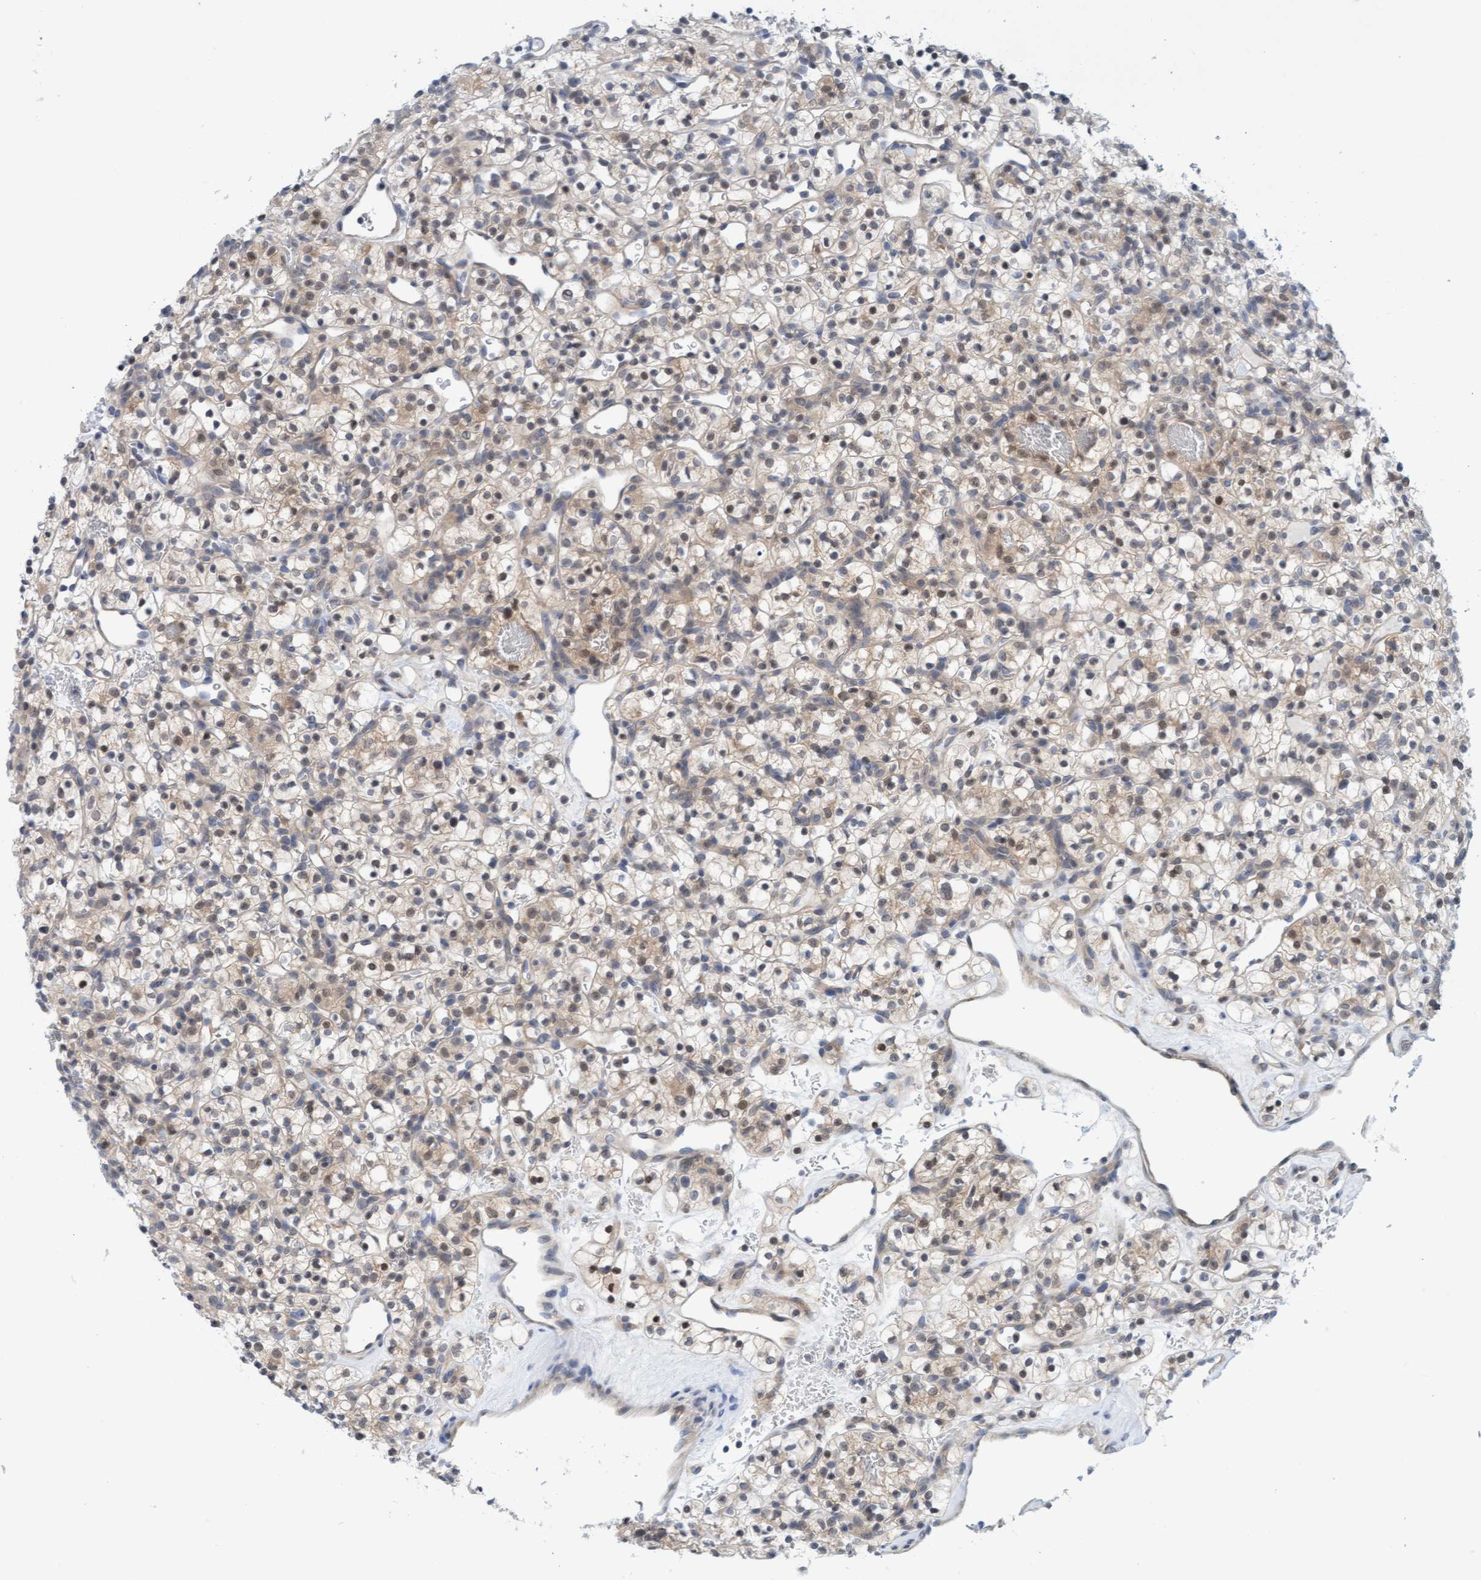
{"staining": {"intensity": "weak", "quantity": ">75%", "location": "cytoplasmic/membranous,nuclear"}, "tissue": "renal cancer", "cell_type": "Tumor cells", "image_type": "cancer", "snomed": [{"axis": "morphology", "description": "Adenocarcinoma, NOS"}, {"axis": "topography", "description": "Kidney"}], "caption": "This image displays IHC staining of human renal adenocarcinoma, with low weak cytoplasmic/membranous and nuclear staining in approximately >75% of tumor cells.", "gene": "AMZ2", "patient": {"sex": "female", "age": 57}}